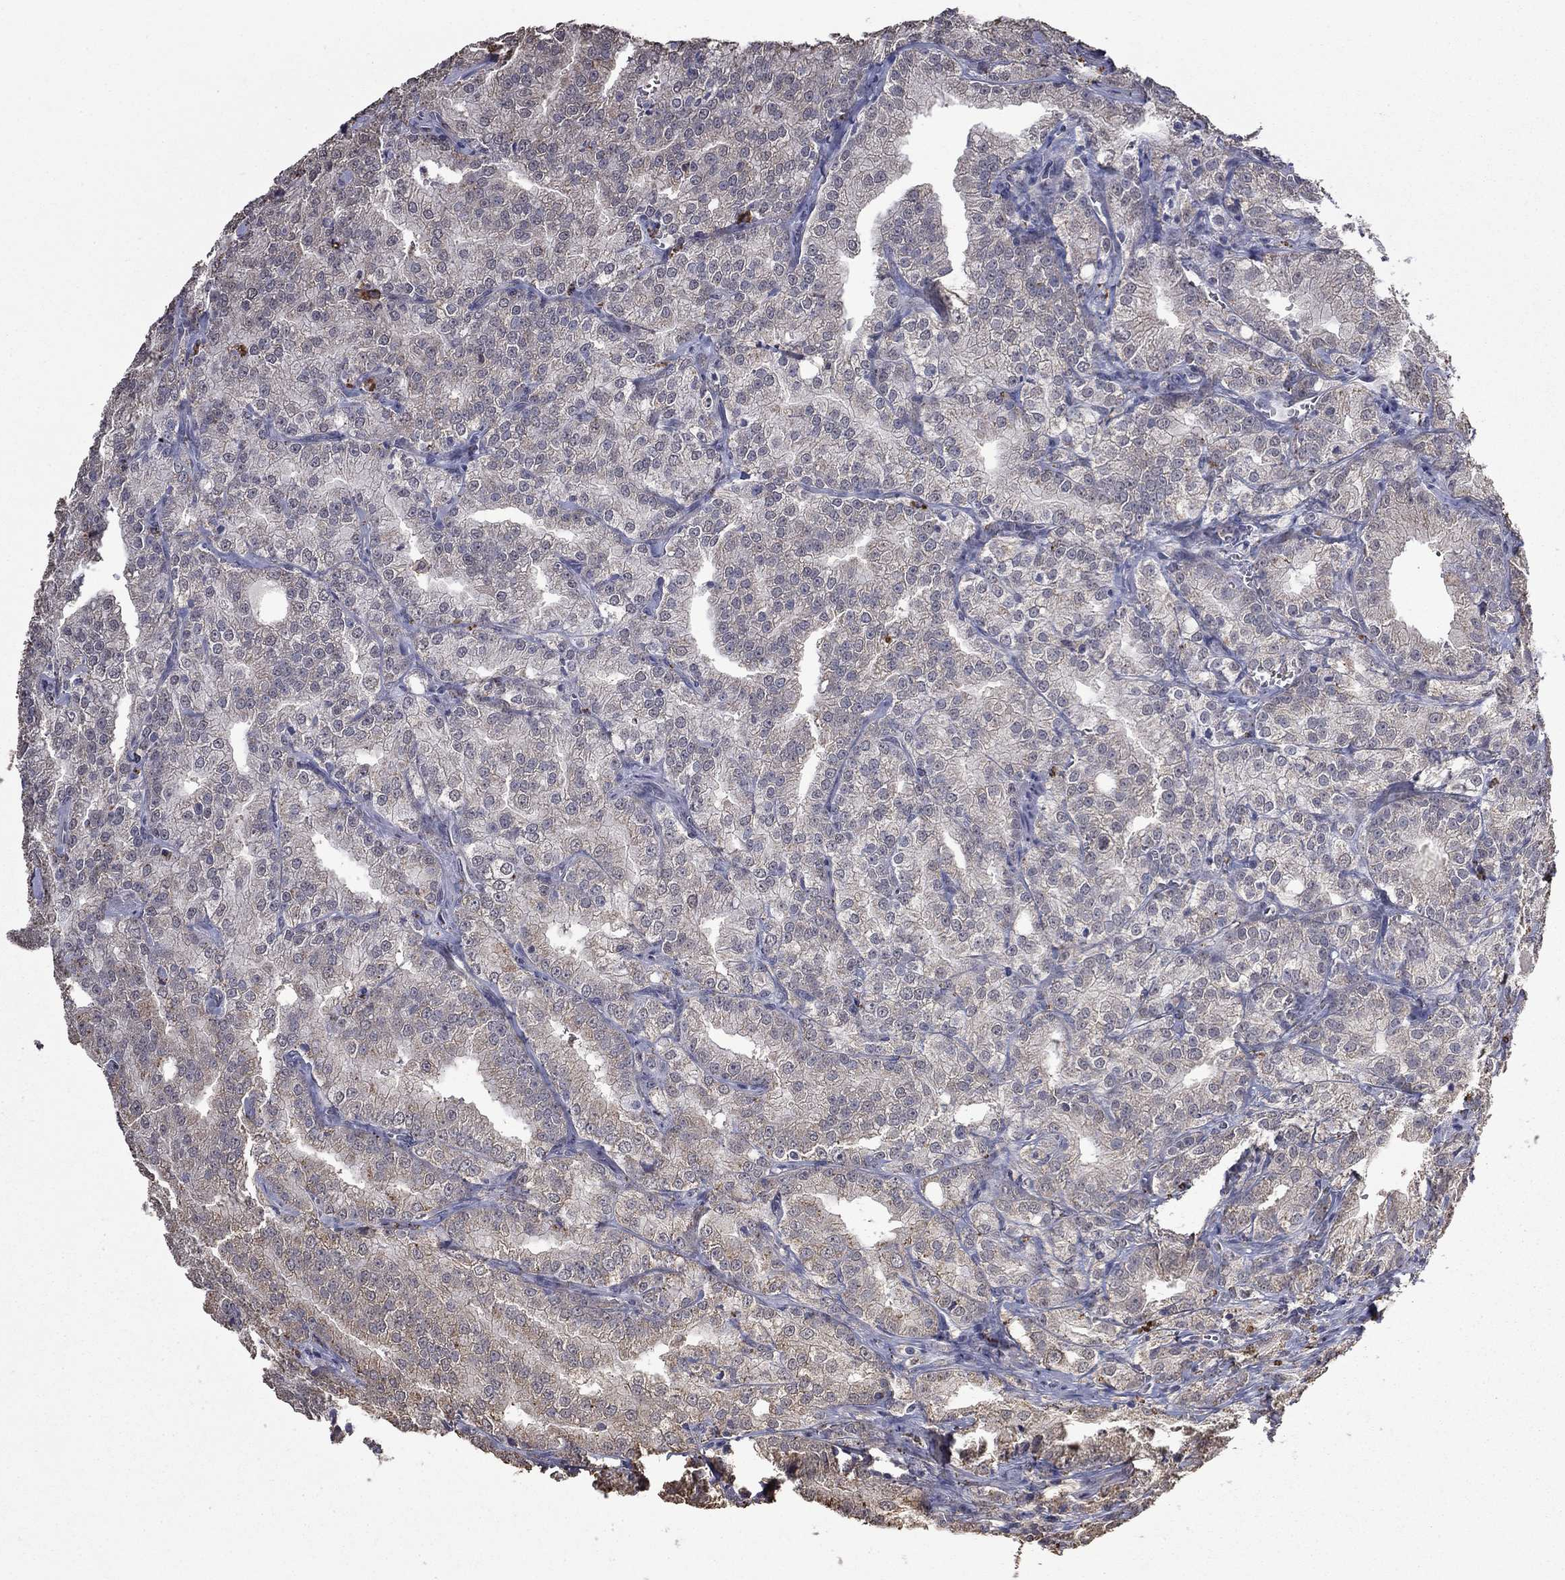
{"staining": {"intensity": "negative", "quantity": "none", "location": "none"}, "tissue": "prostate cancer", "cell_type": "Tumor cells", "image_type": "cancer", "snomed": [{"axis": "morphology", "description": "Adenocarcinoma, NOS"}, {"axis": "topography", "description": "Prostate"}], "caption": "An IHC image of prostate adenocarcinoma is shown. There is no staining in tumor cells of prostate adenocarcinoma.", "gene": "MFAP3L", "patient": {"sex": "male", "age": 70}}